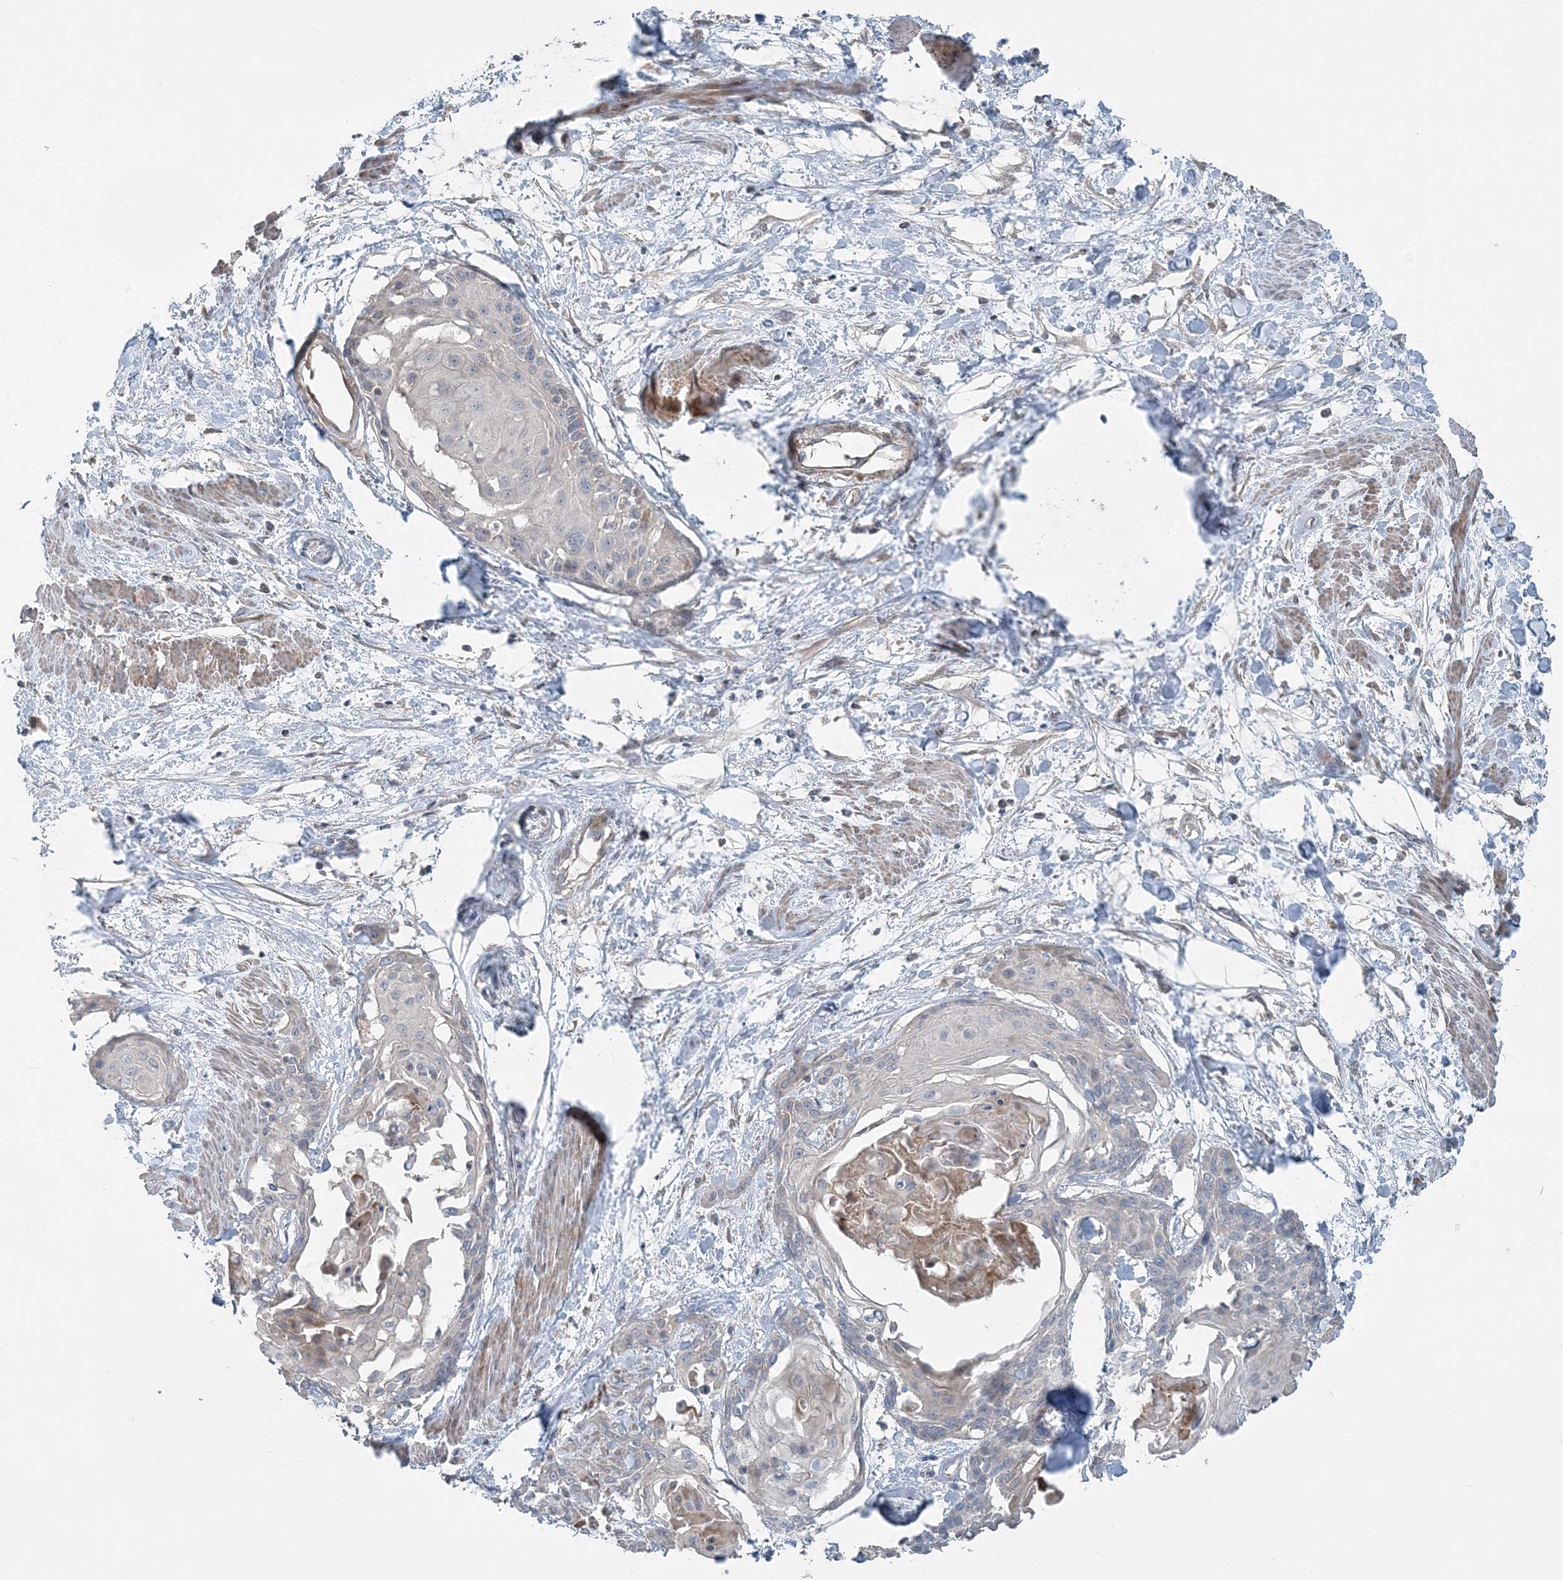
{"staining": {"intensity": "negative", "quantity": "none", "location": "none"}, "tissue": "cervical cancer", "cell_type": "Tumor cells", "image_type": "cancer", "snomed": [{"axis": "morphology", "description": "Squamous cell carcinoma, NOS"}, {"axis": "topography", "description": "Cervix"}], "caption": "High power microscopy histopathology image of an immunohistochemistry micrograph of cervical cancer (squamous cell carcinoma), revealing no significant positivity in tumor cells.", "gene": "SLC4A10", "patient": {"sex": "female", "age": 57}}